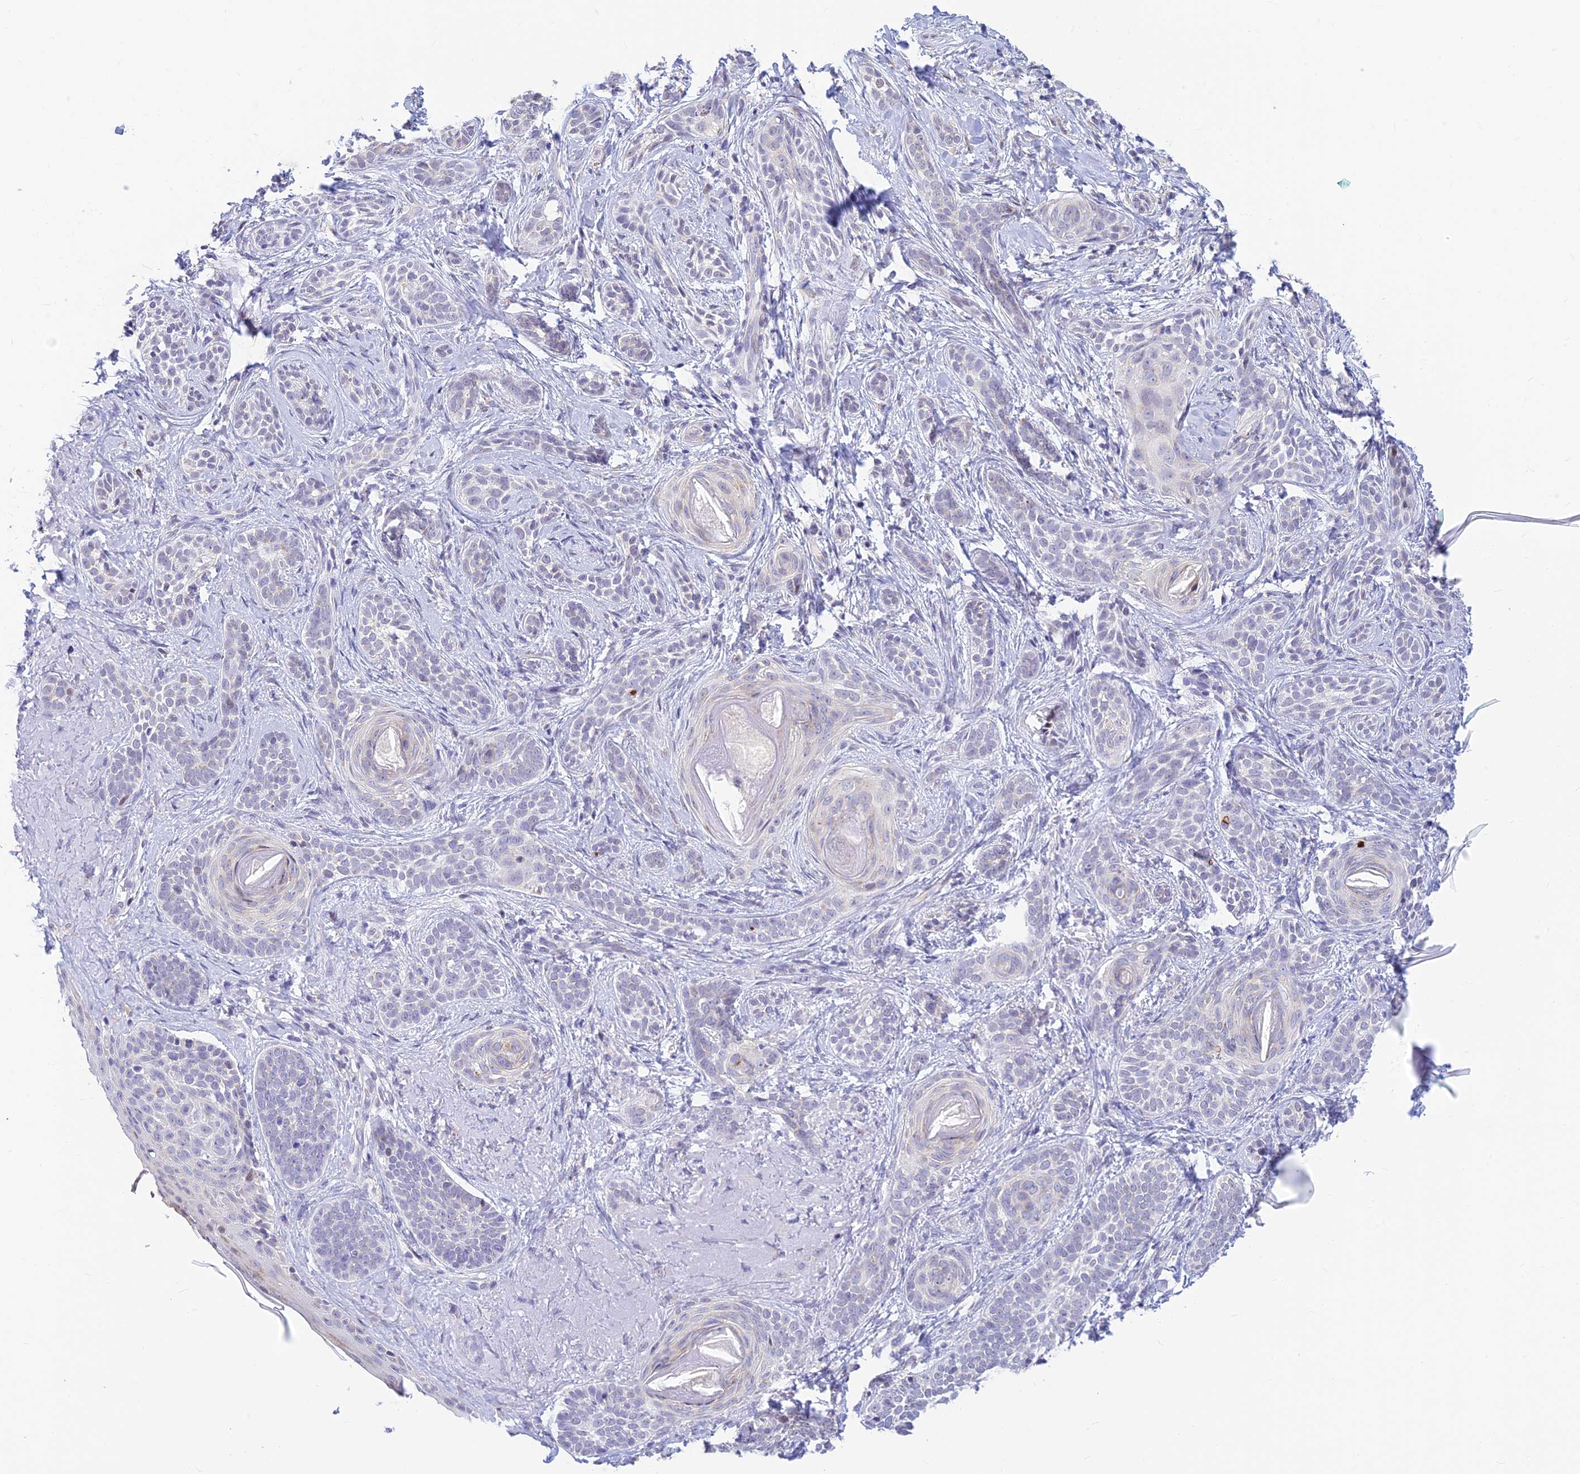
{"staining": {"intensity": "negative", "quantity": "none", "location": "none"}, "tissue": "skin cancer", "cell_type": "Tumor cells", "image_type": "cancer", "snomed": [{"axis": "morphology", "description": "Basal cell carcinoma"}, {"axis": "topography", "description": "Skin"}], "caption": "Protein analysis of basal cell carcinoma (skin) shows no significant expression in tumor cells.", "gene": "INKA1", "patient": {"sex": "male", "age": 71}}